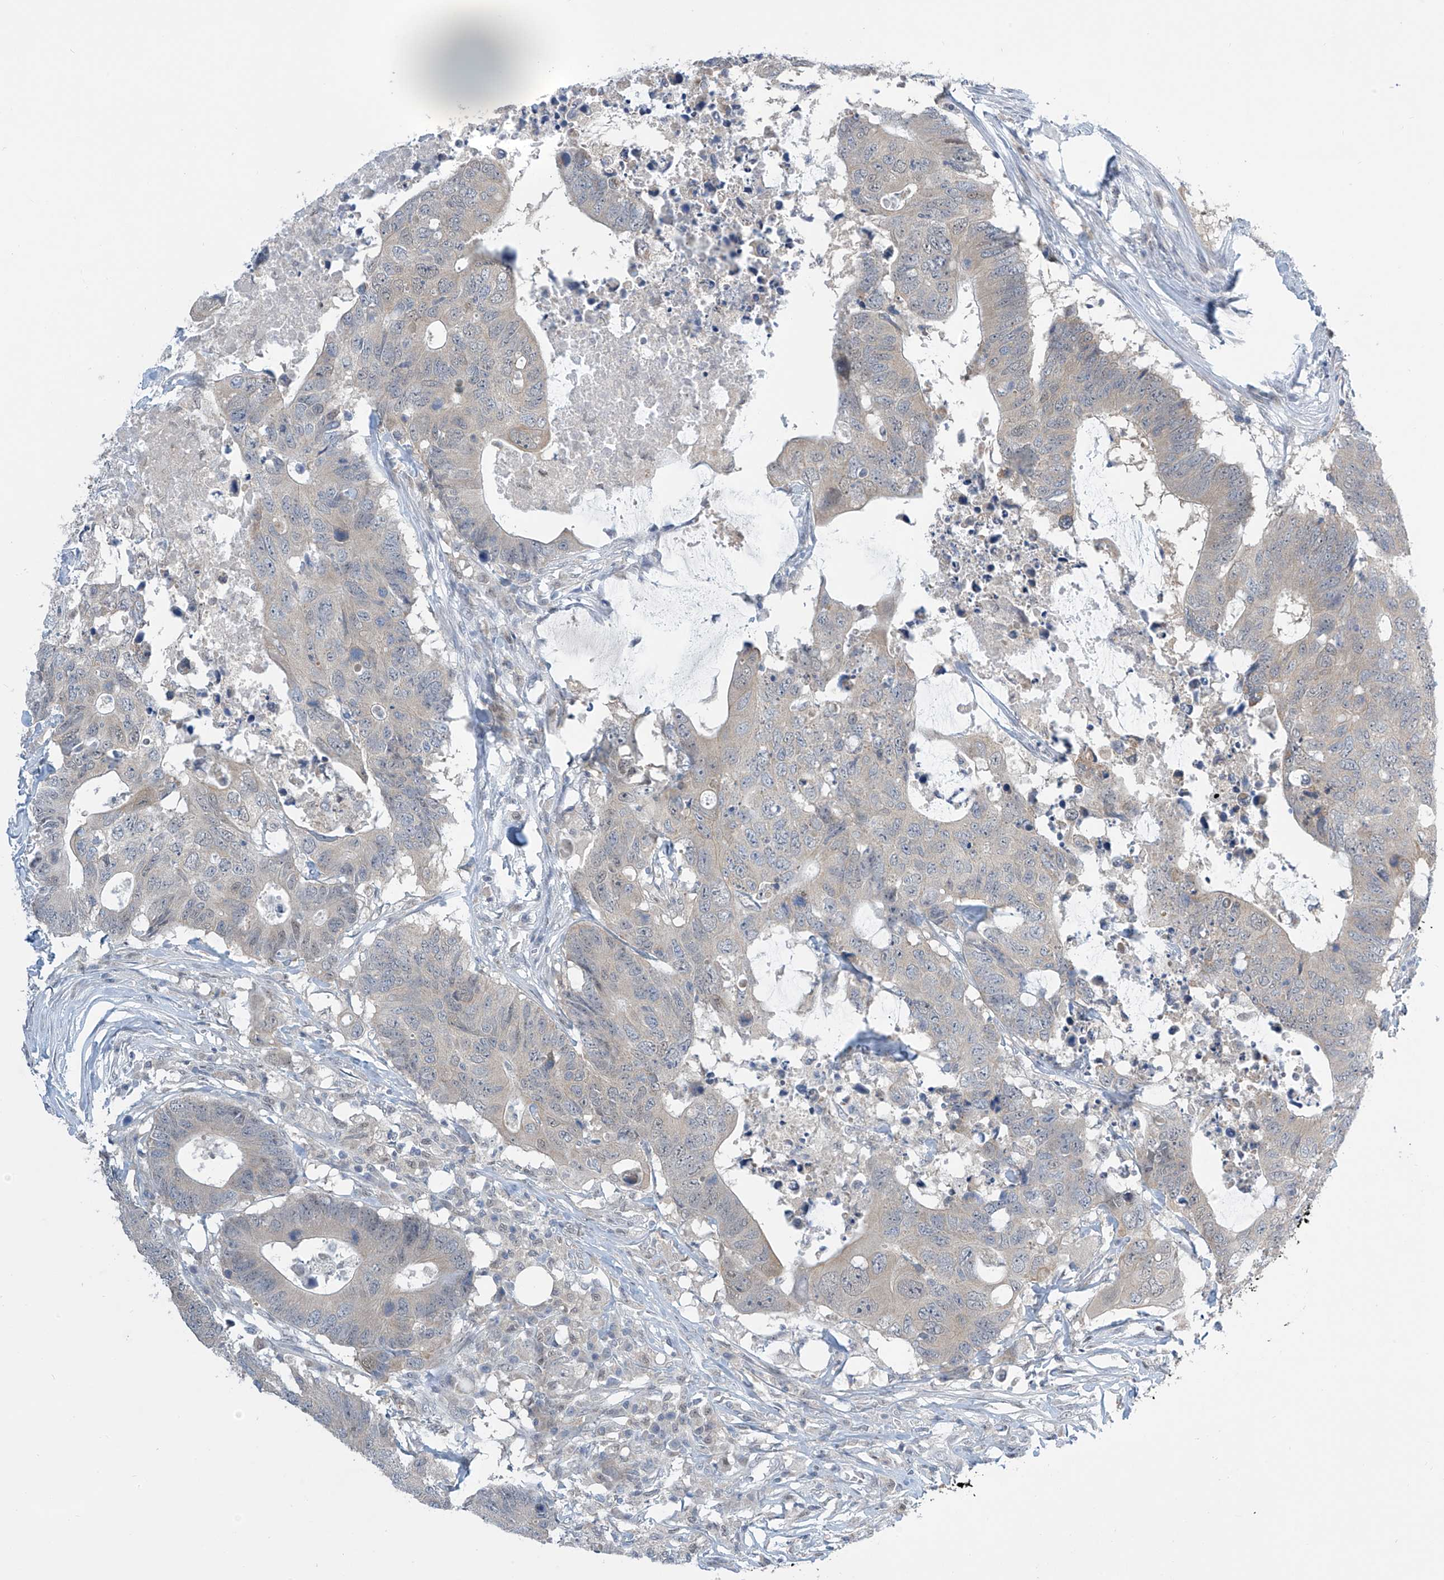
{"staining": {"intensity": "negative", "quantity": "none", "location": "none"}, "tissue": "colorectal cancer", "cell_type": "Tumor cells", "image_type": "cancer", "snomed": [{"axis": "morphology", "description": "Adenocarcinoma, NOS"}, {"axis": "topography", "description": "Colon"}], "caption": "Image shows no significant protein staining in tumor cells of colorectal cancer.", "gene": "APLF", "patient": {"sex": "male", "age": 71}}